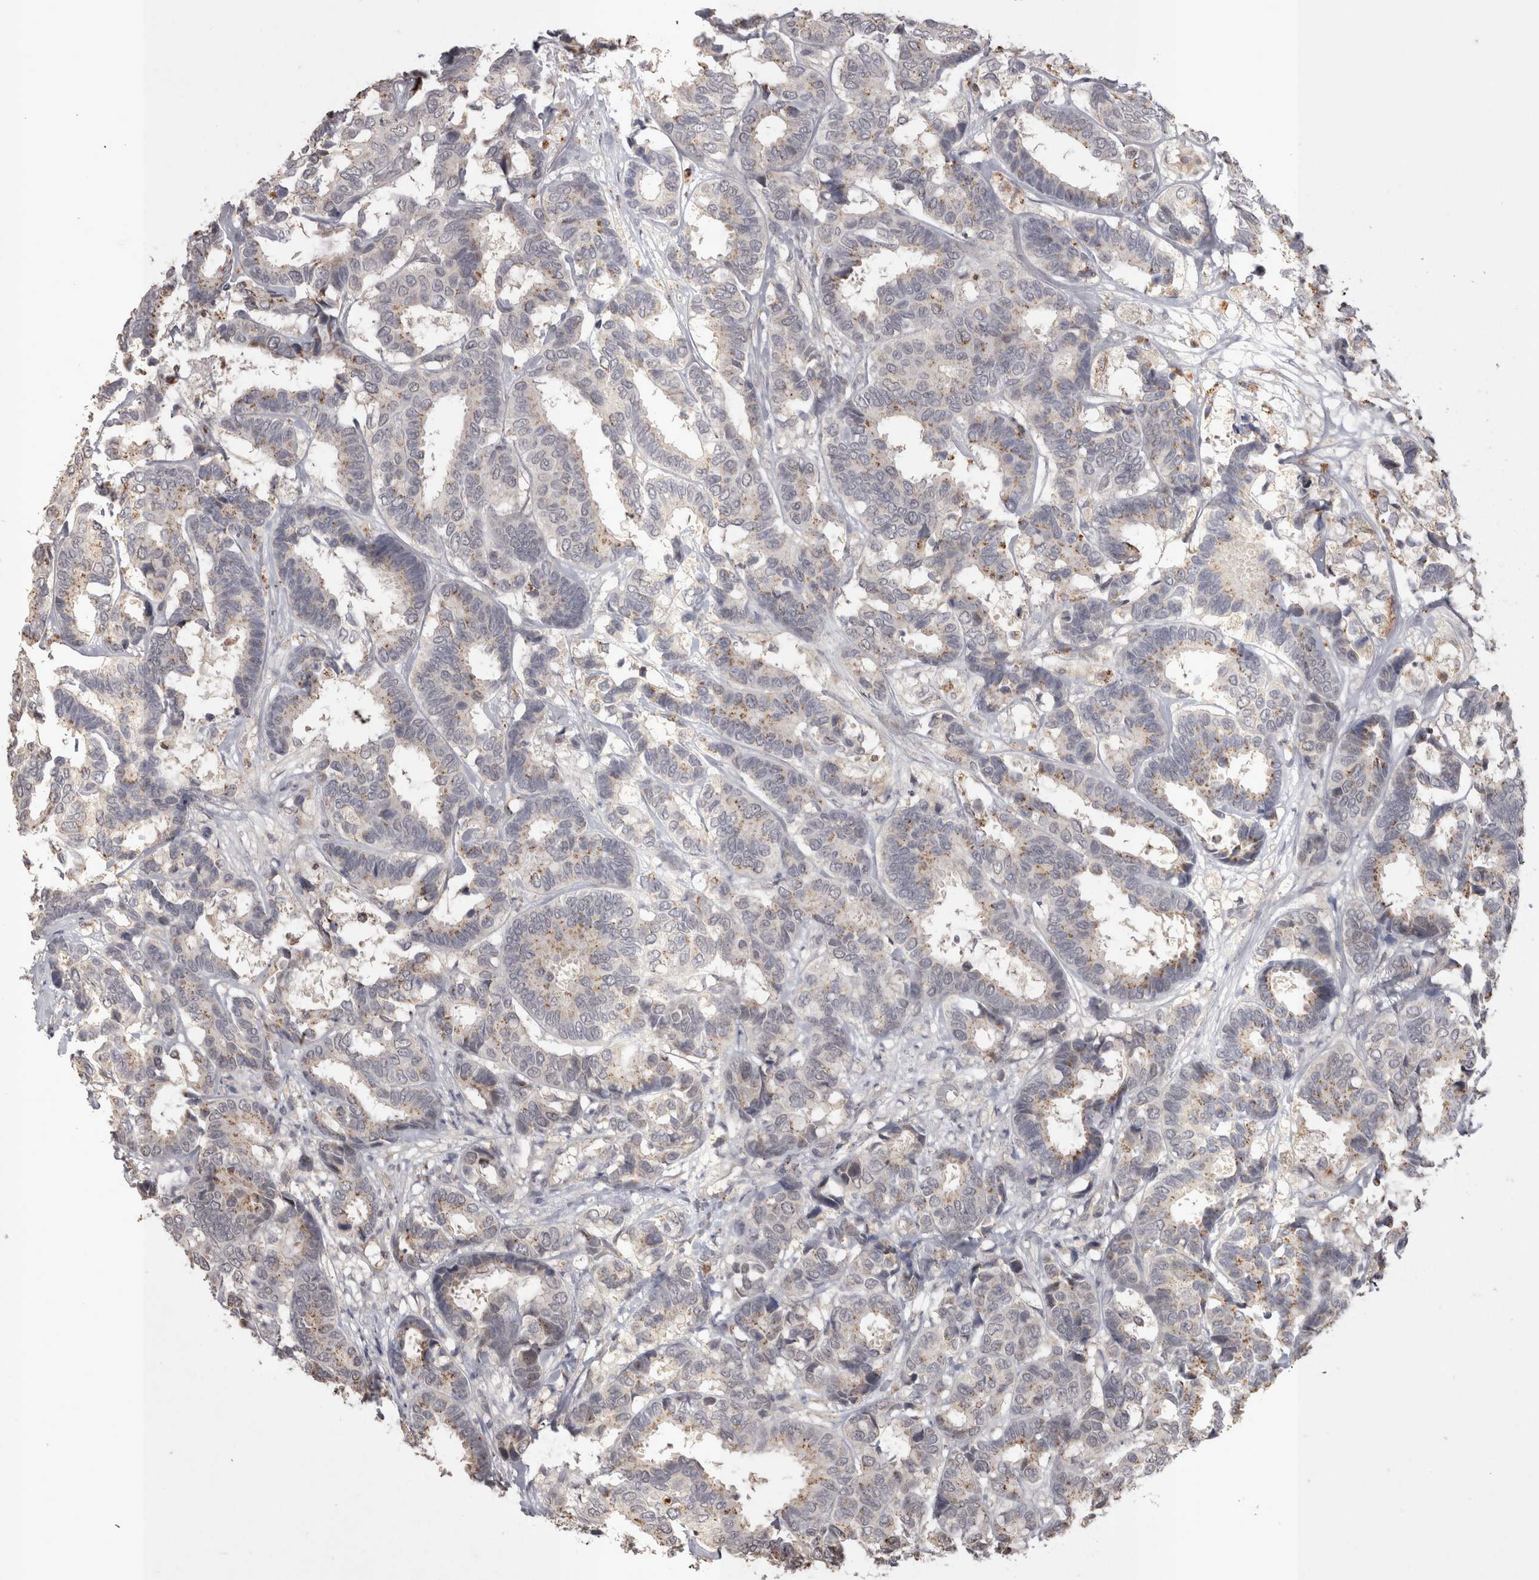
{"staining": {"intensity": "weak", "quantity": "25%-75%", "location": "cytoplasmic/membranous"}, "tissue": "breast cancer", "cell_type": "Tumor cells", "image_type": "cancer", "snomed": [{"axis": "morphology", "description": "Duct carcinoma"}, {"axis": "topography", "description": "Breast"}], "caption": "About 25%-75% of tumor cells in human intraductal carcinoma (breast) demonstrate weak cytoplasmic/membranous protein staining as visualized by brown immunohistochemical staining.", "gene": "SKAP1", "patient": {"sex": "female", "age": 87}}